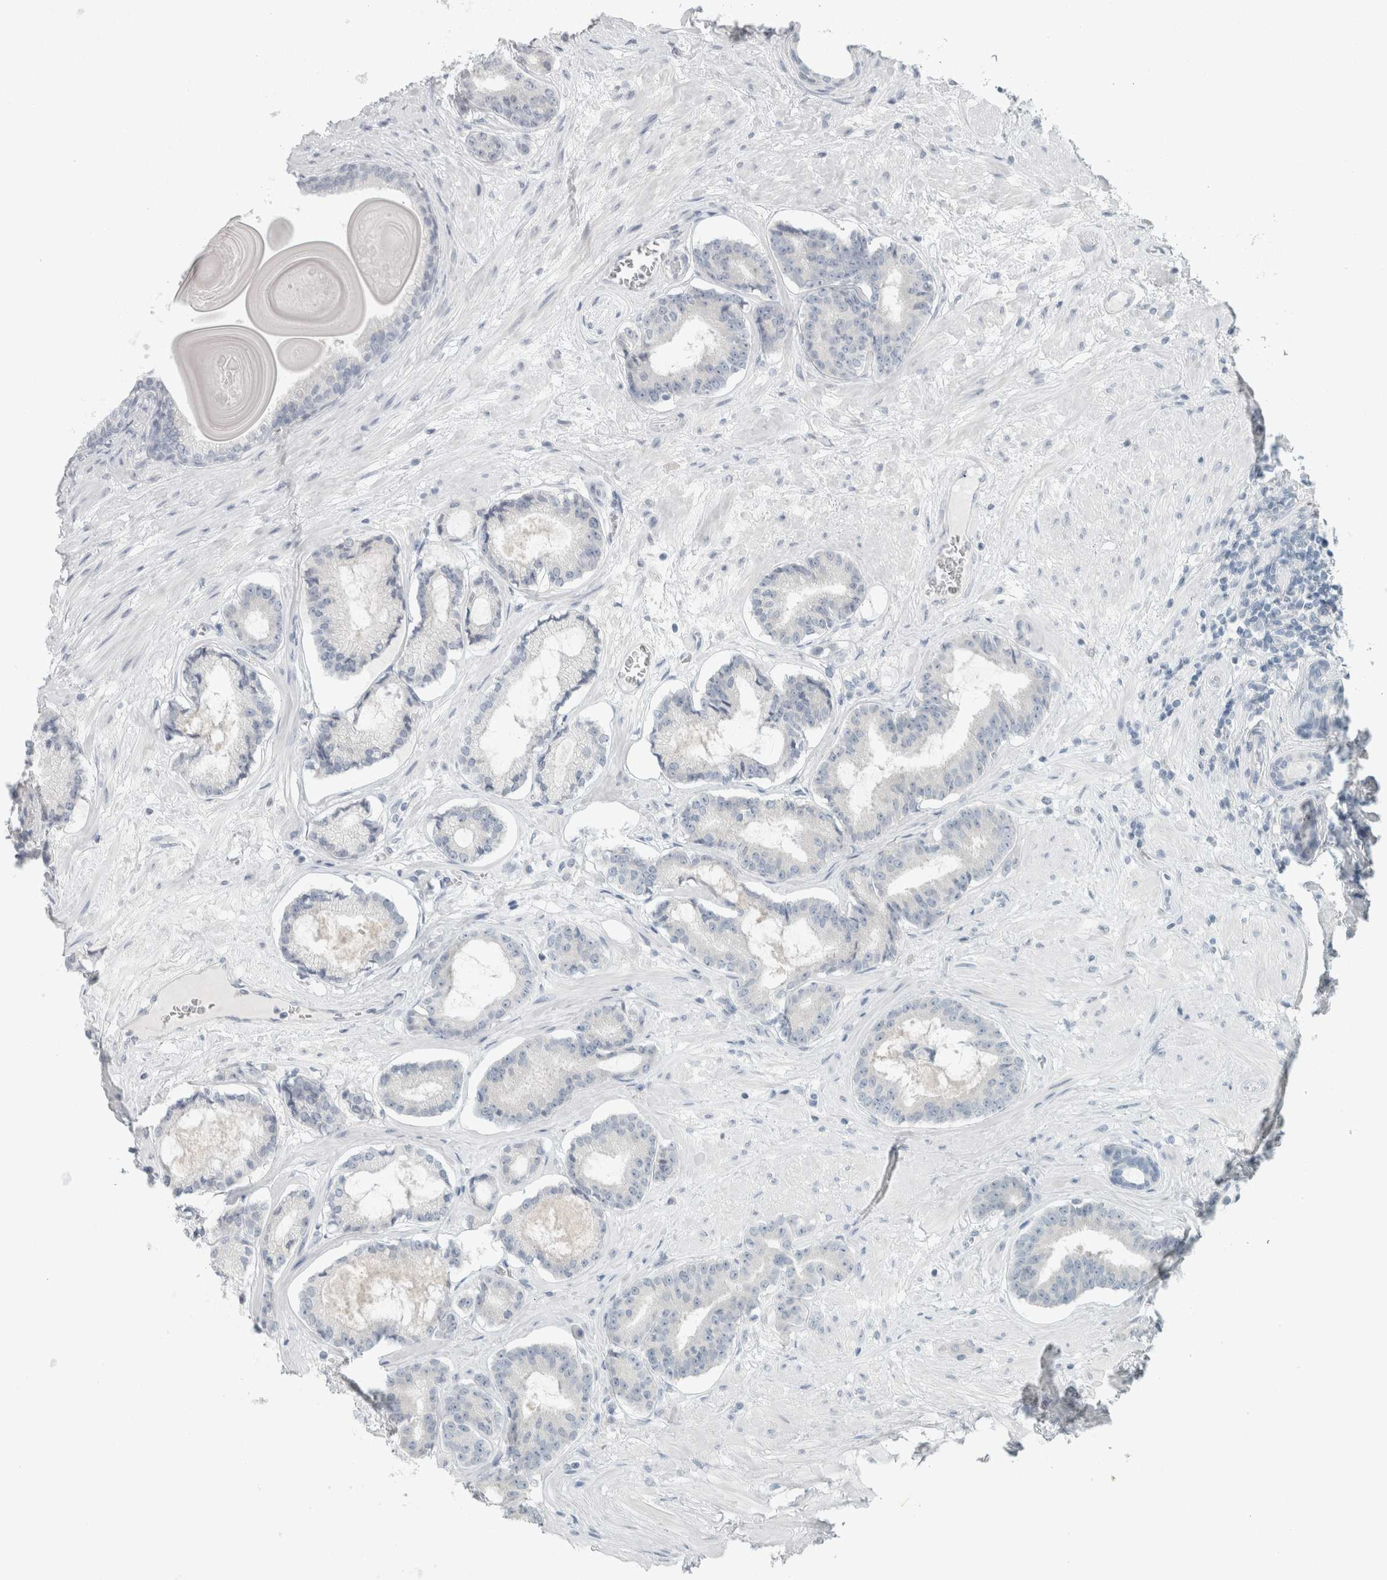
{"staining": {"intensity": "negative", "quantity": "none", "location": "none"}, "tissue": "prostate cancer", "cell_type": "Tumor cells", "image_type": "cancer", "snomed": [{"axis": "morphology", "description": "Adenocarcinoma, Low grade"}, {"axis": "topography", "description": "Prostate"}], "caption": "DAB immunohistochemical staining of prostate cancer demonstrates no significant expression in tumor cells.", "gene": "TRIT1", "patient": {"sex": "male", "age": 60}}